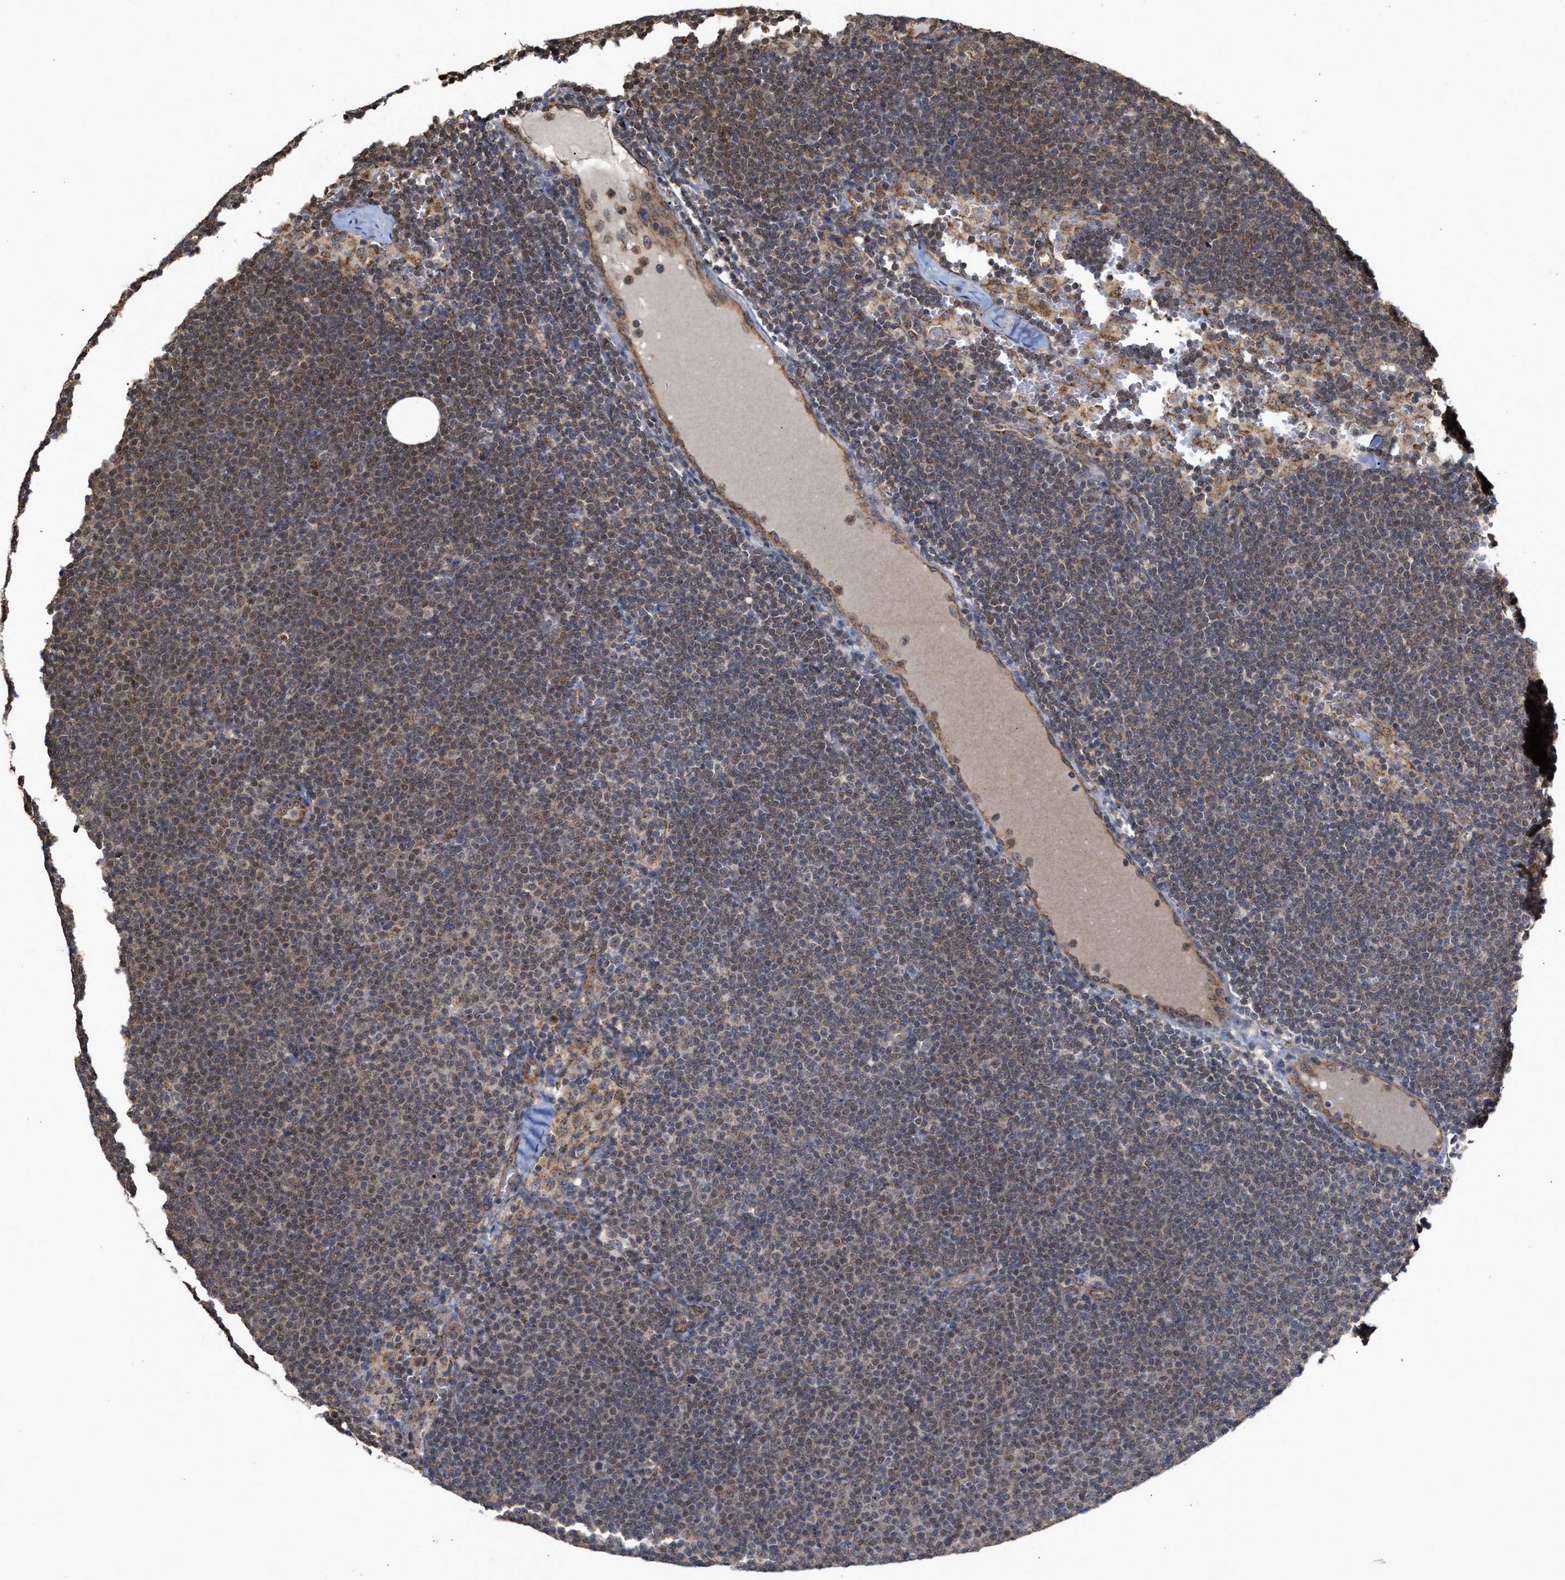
{"staining": {"intensity": "weak", "quantity": "25%-75%", "location": "nuclear"}, "tissue": "lymphoma", "cell_type": "Tumor cells", "image_type": "cancer", "snomed": [{"axis": "morphology", "description": "Malignant lymphoma, non-Hodgkin's type, Low grade"}, {"axis": "topography", "description": "Lymph node"}], "caption": "High-power microscopy captured an immunohistochemistry photomicrograph of low-grade malignant lymphoma, non-Hodgkin's type, revealing weak nuclear positivity in approximately 25%-75% of tumor cells.", "gene": "EXOSC2", "patient": {"sex": "female", "age": 53}}